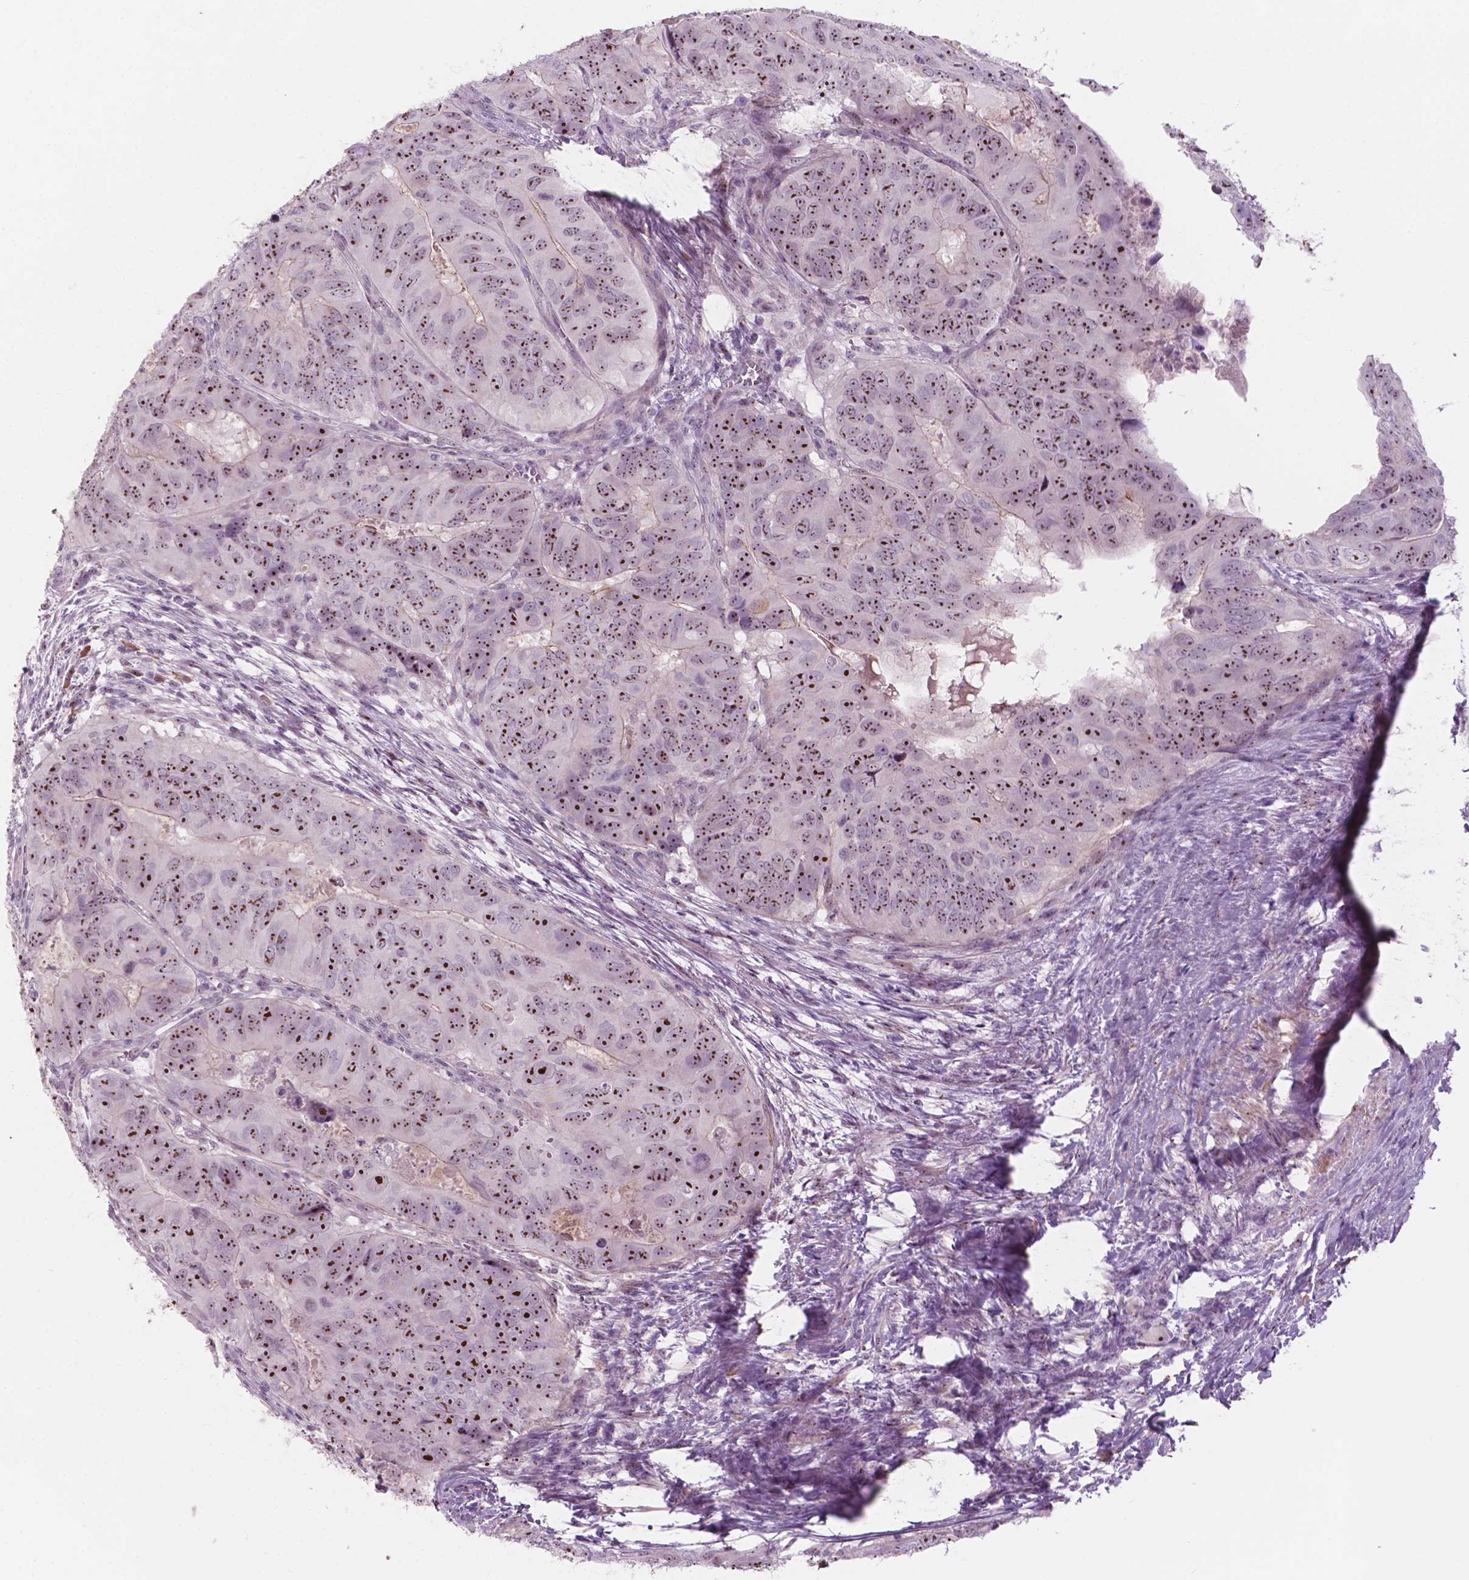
{"staining": {"intensity": "strong", "quantity": ">75%", "location": "nuclear"}, "tissue": "colorectal cancer", "cell_type": "Tumor cells", "image_type": "cancer", "snomed": [{"axis": "morphology", "description": "Adenocarcinoma, NOS"}, {"axis": "topography", "description": "Colon"}], "caption": "DAB immunohistochemical staining of human adenocarcinoma (colorectal) exhibits strong nuclear protein staining in approximately >75% of tumor cells. The staining was performed using DAB (3,3'-diaminobenzidine), with brown indicating positive protein expression. Nuclei are stained blue with hematoxylin.", "gene": "ZNF853", "patient": {"sex": "male", "age": 79}}